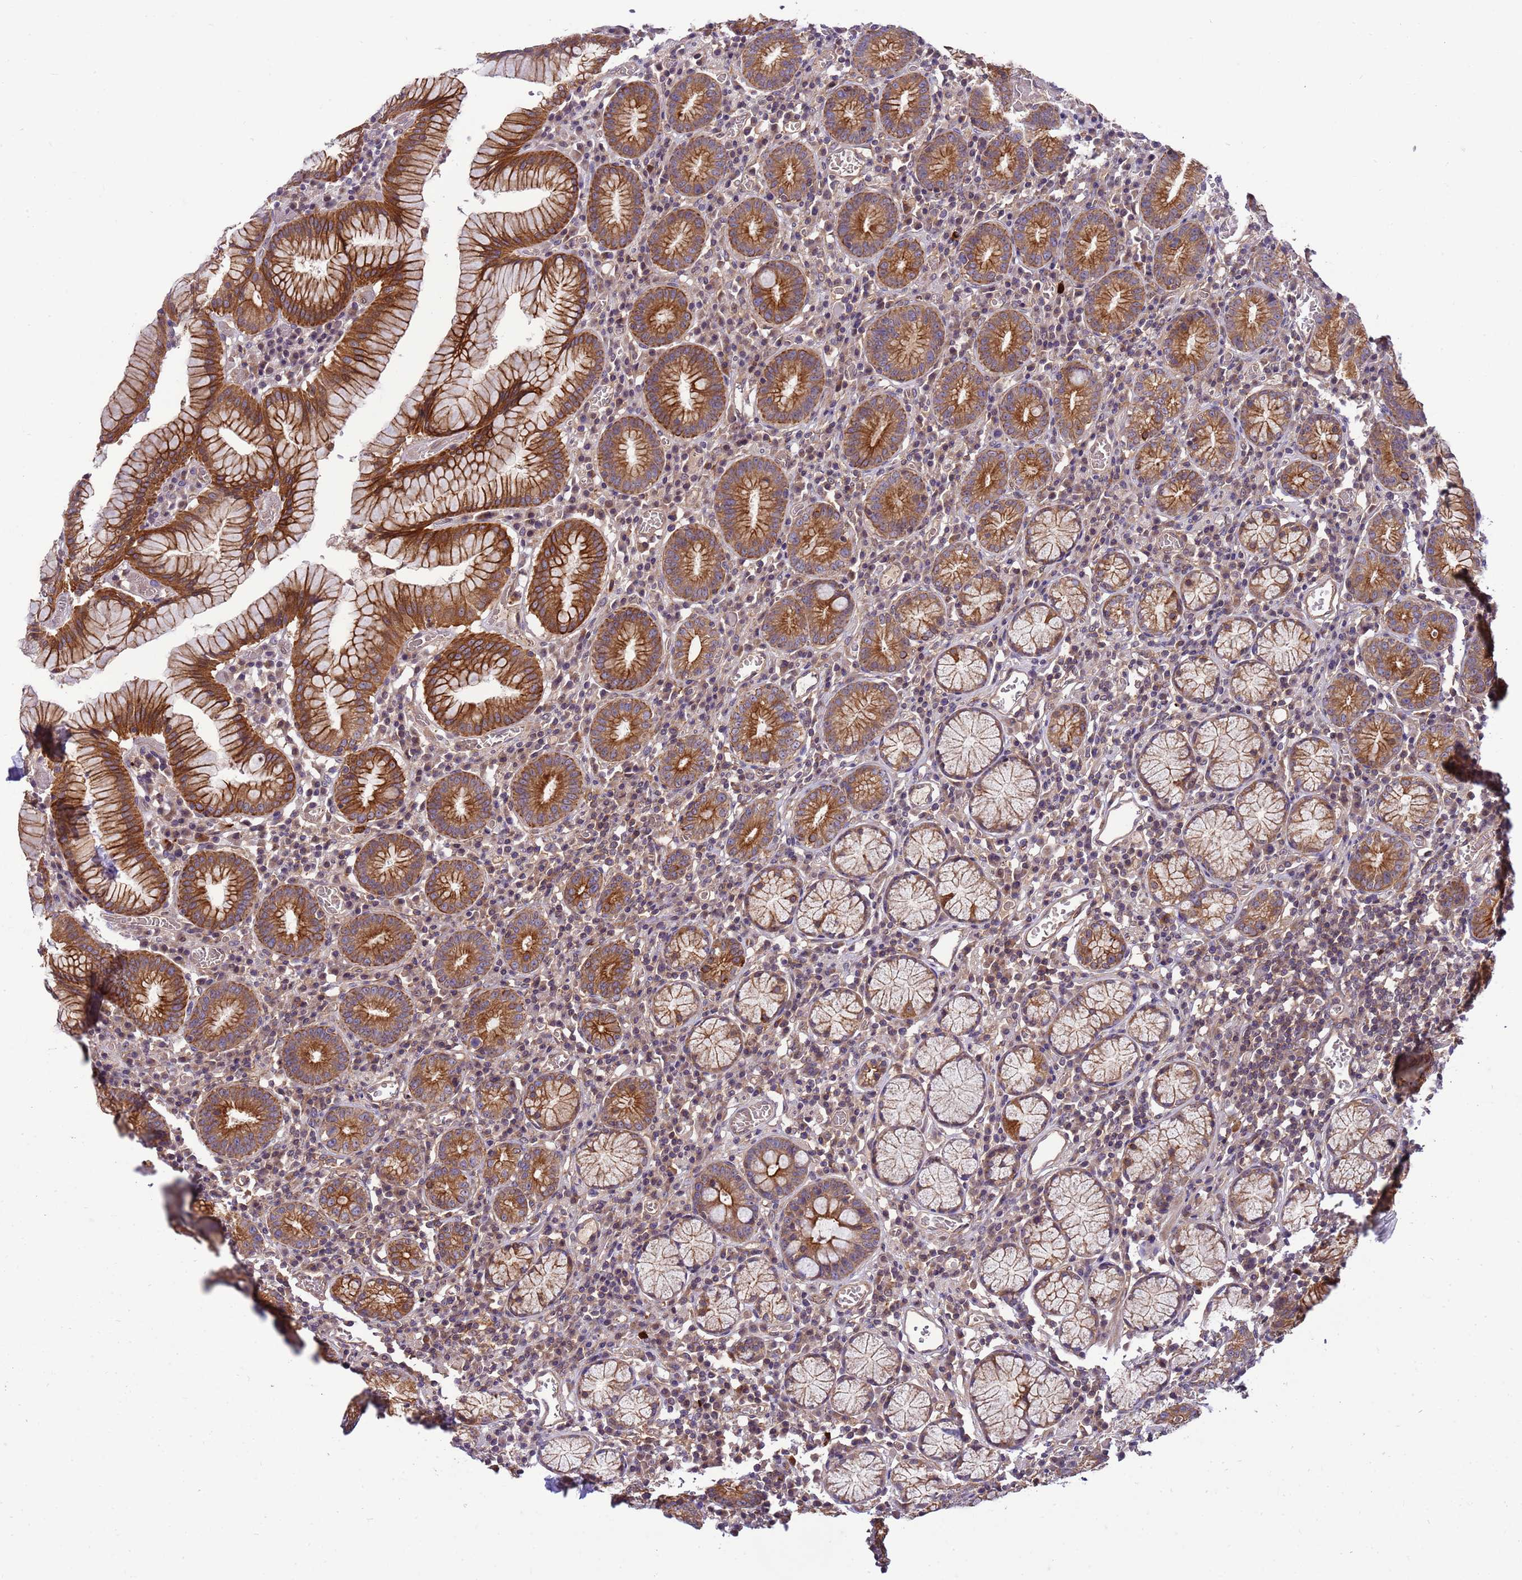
{"staining": {"intensity": "strong", "quantity": ">75%", "location": "cytoplasmic/membranous"}, "tissue": "stomach", "cell_type": "Glandular cells", "image_type": "normal", "snomed": [{"axis": "morphology", "description": "Normal tissue, NOS"}, {"axis": "topography", "description": "Stomach"}], "caption": "Protein expression analysis of normal human stomach reveals strong cytoplasmic/membranous positivity in approximately >75% of glandular cells.", "gene": "SMCO3", "patient": {"sex": "male", "age": 55}}